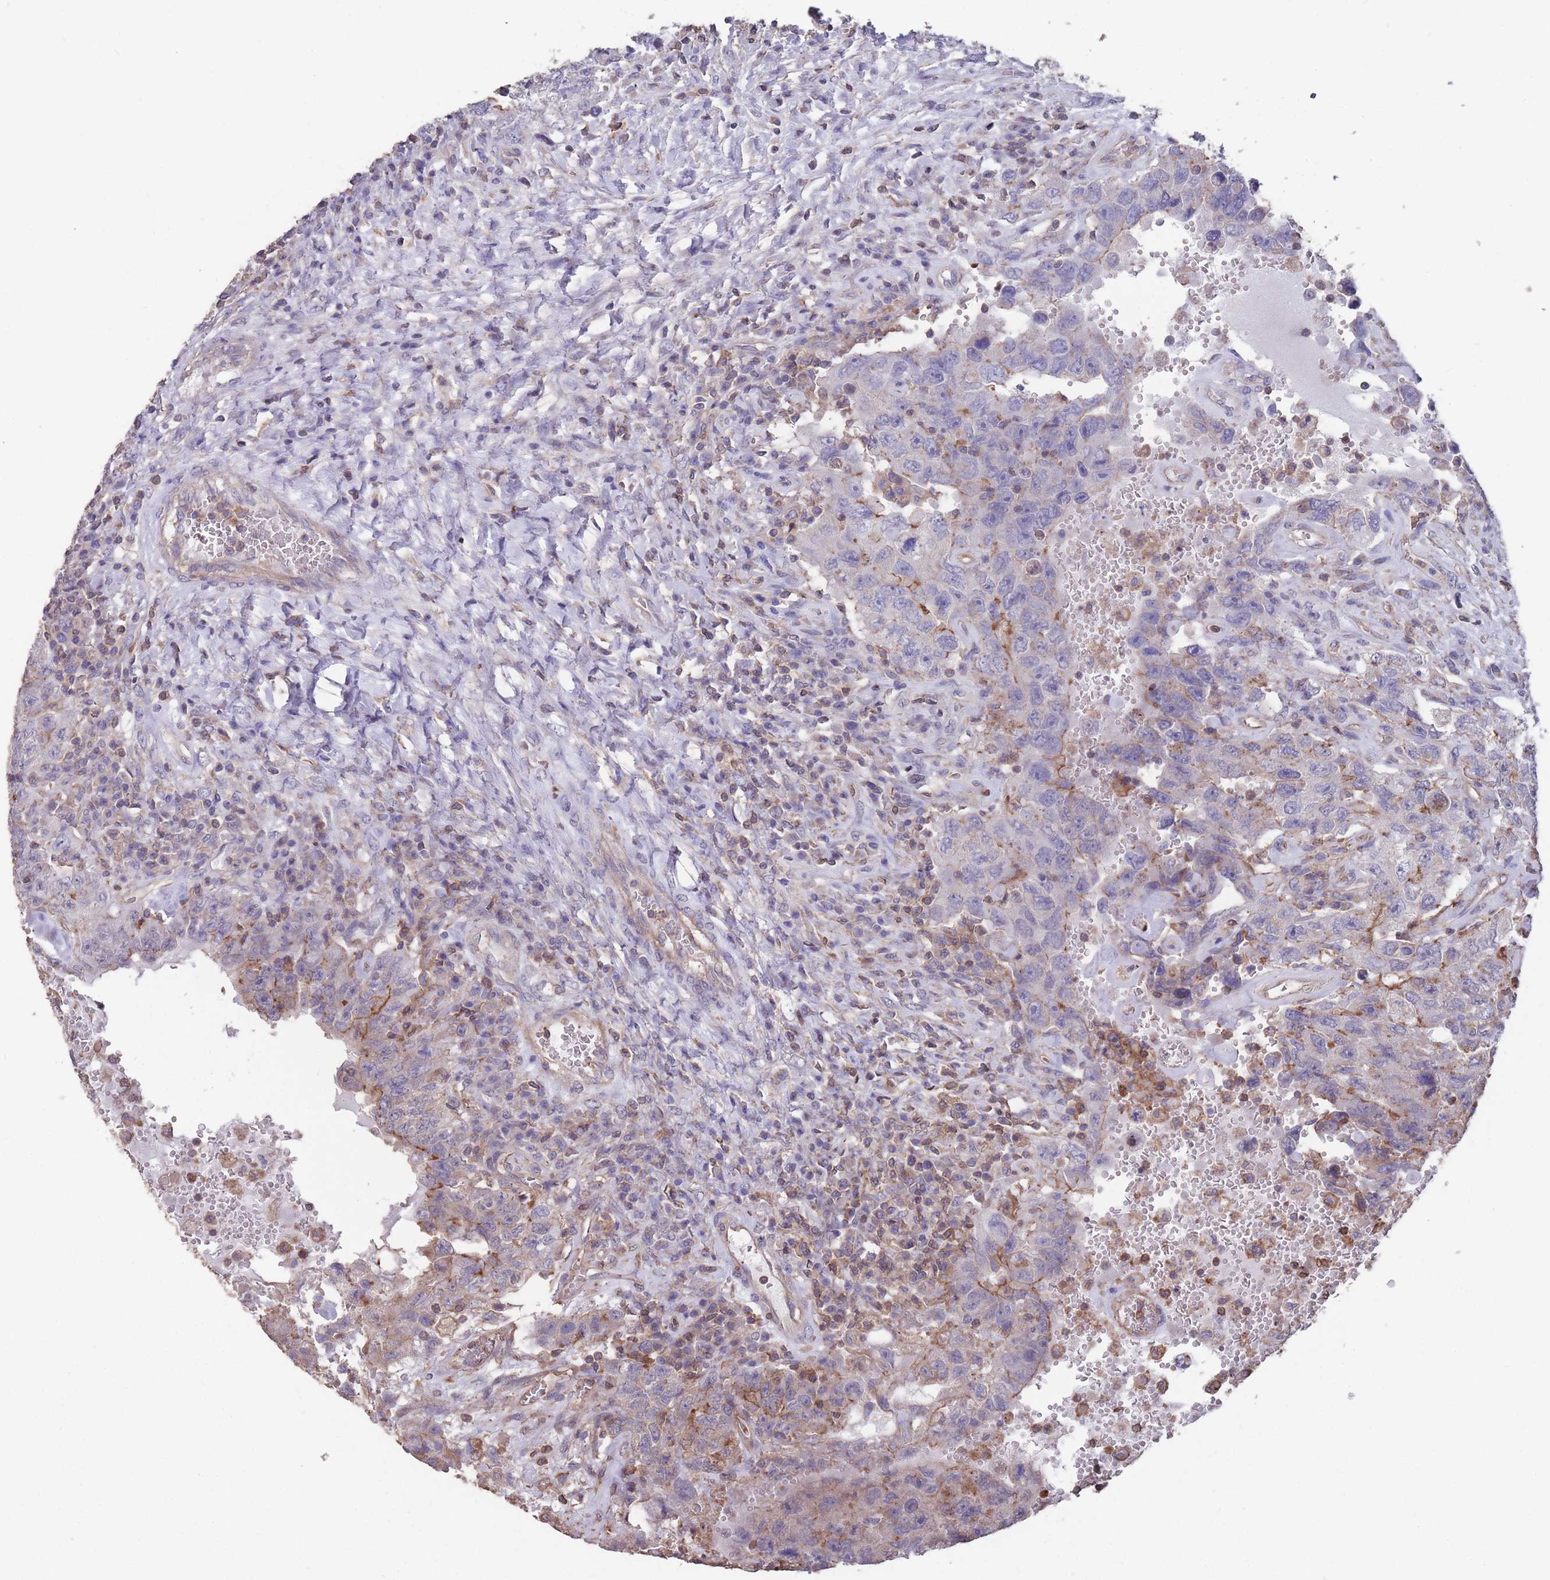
{"staining": {"intensity": "negative", "quantity": "none", "location": "none"}, "tissue": "testis cancer", "cell_type": "Tumor cells", "image_type": "cancer", "snomed": [{"axis": "morphology", "description": "Carcinoma, Embryonal, NOS"}, {"axis": "topography", "description": "Testis"}], "caption": "Immunohistochemical staining of testis cancer (embryonal carcinoma) shows no significant expression in tumor cells.", "gene": "NUDT21", "patient": {"sex": "male", "age": 26}}